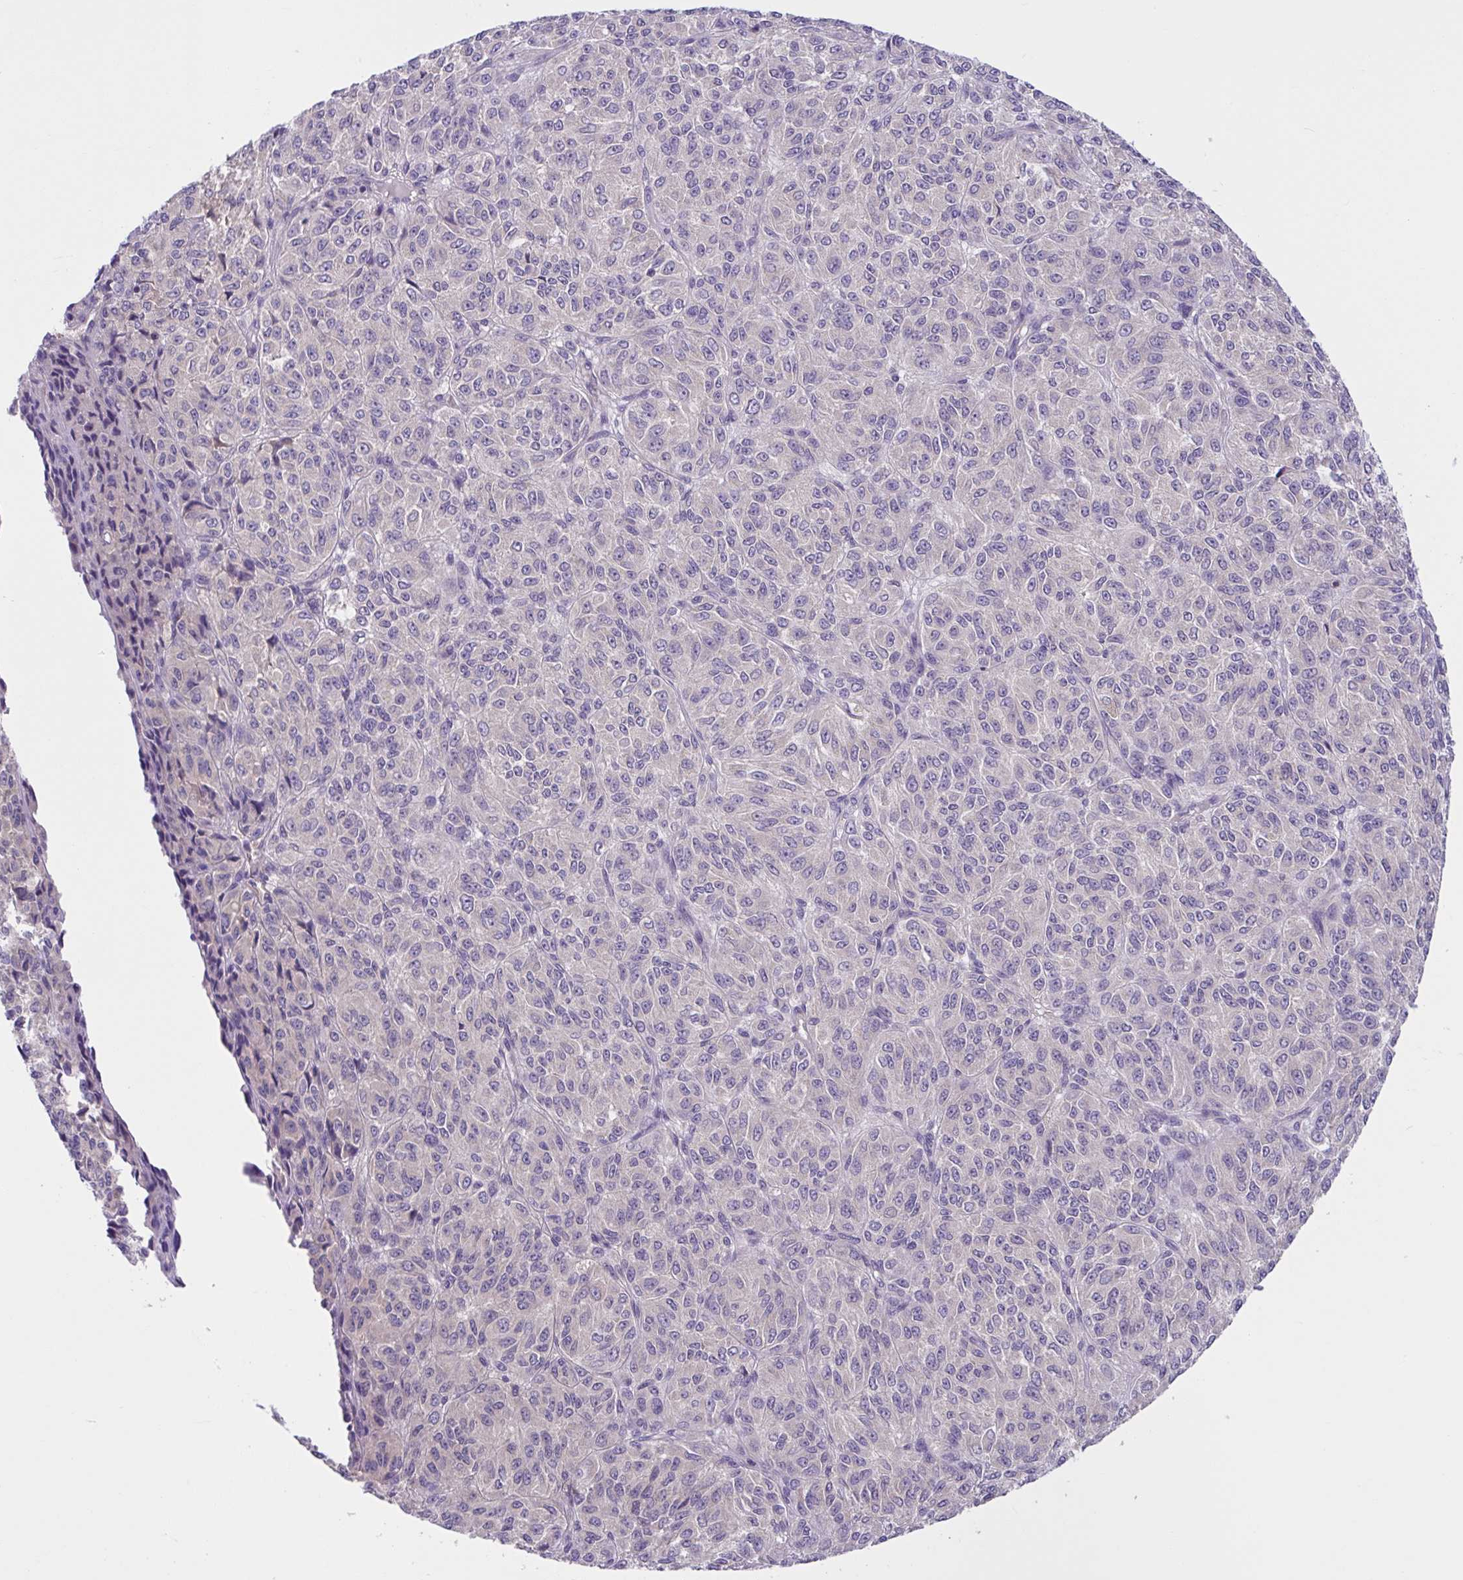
{"staining": {"intensity": "negative", "quantity": "none", "location": "none"}, "tissue": "melanoma", "cell_type": "Tumor cells", "image_type": "cancer", "snomed": [{"axis": "morphology", "description": "Malignant melanoma, Metastatic site"}, {"axis": "topography", "description": "Brain"}], "caption": "Immunohistochemistry of human melanoma displays no expression in tumor cells.", "gene": "WNT9B", "patient": {"sex": "female", "age": 56}}